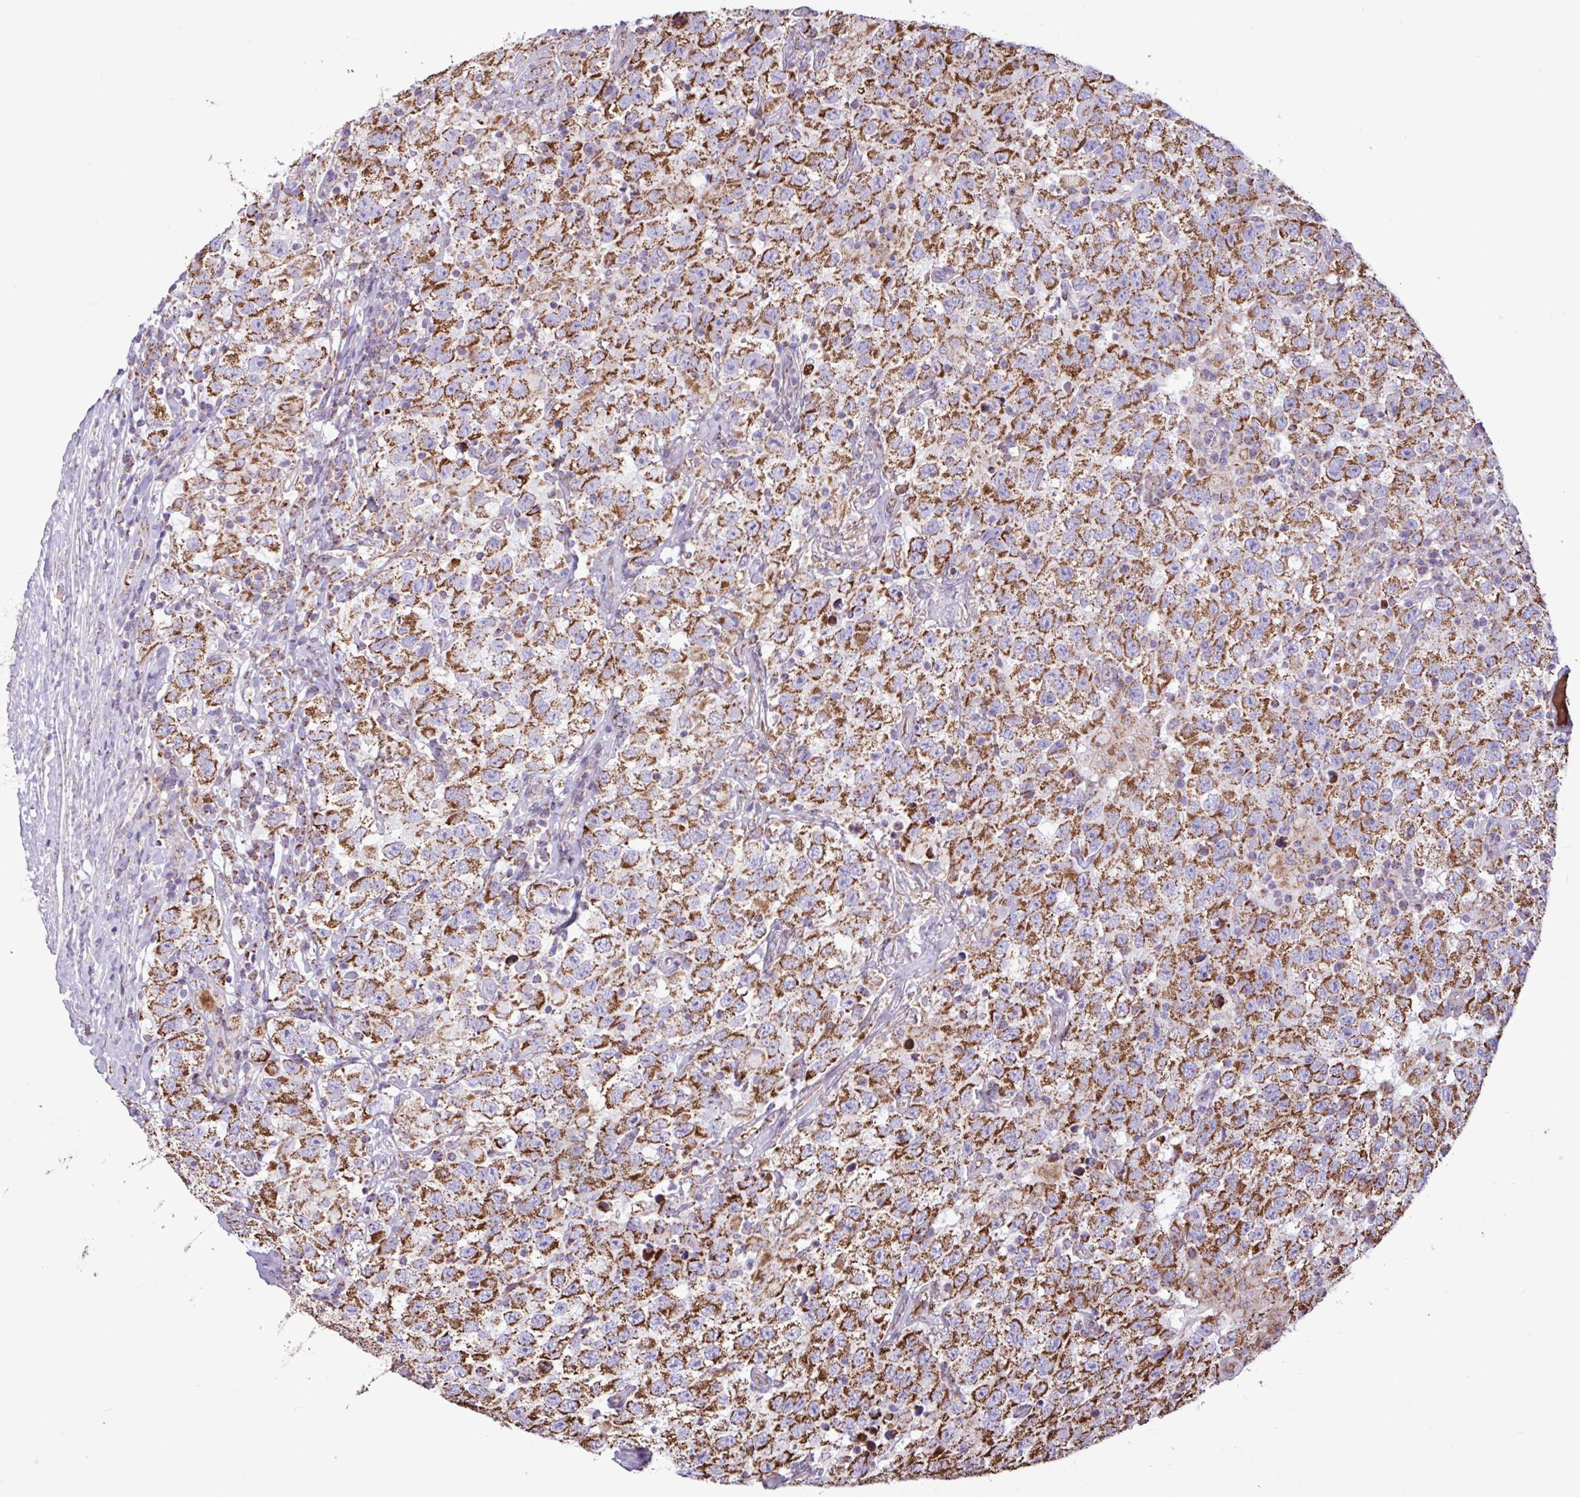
{"staining": {"intensity": "strong", "quantity": ">75%", "location": "cytoplasmic/membranous"}, "tissue": "testis cancer", "cell_type": "Tumor cells", "image_type": "cancer", "snomed": [{"axis": "morphology", "description": "Seminoma, NOS"}, {"axis": "topography", "description": "Testis"}], "caption": "This image shows seminoma (testis) stained with IHC to label a protein in brown. The cytoplasmic/membranous of tumor cells show strong positivity for the protein. Nuclei are counter-stained blue.", "gene": "RTL3", "patient": {"sex": "male", "age": 41}}